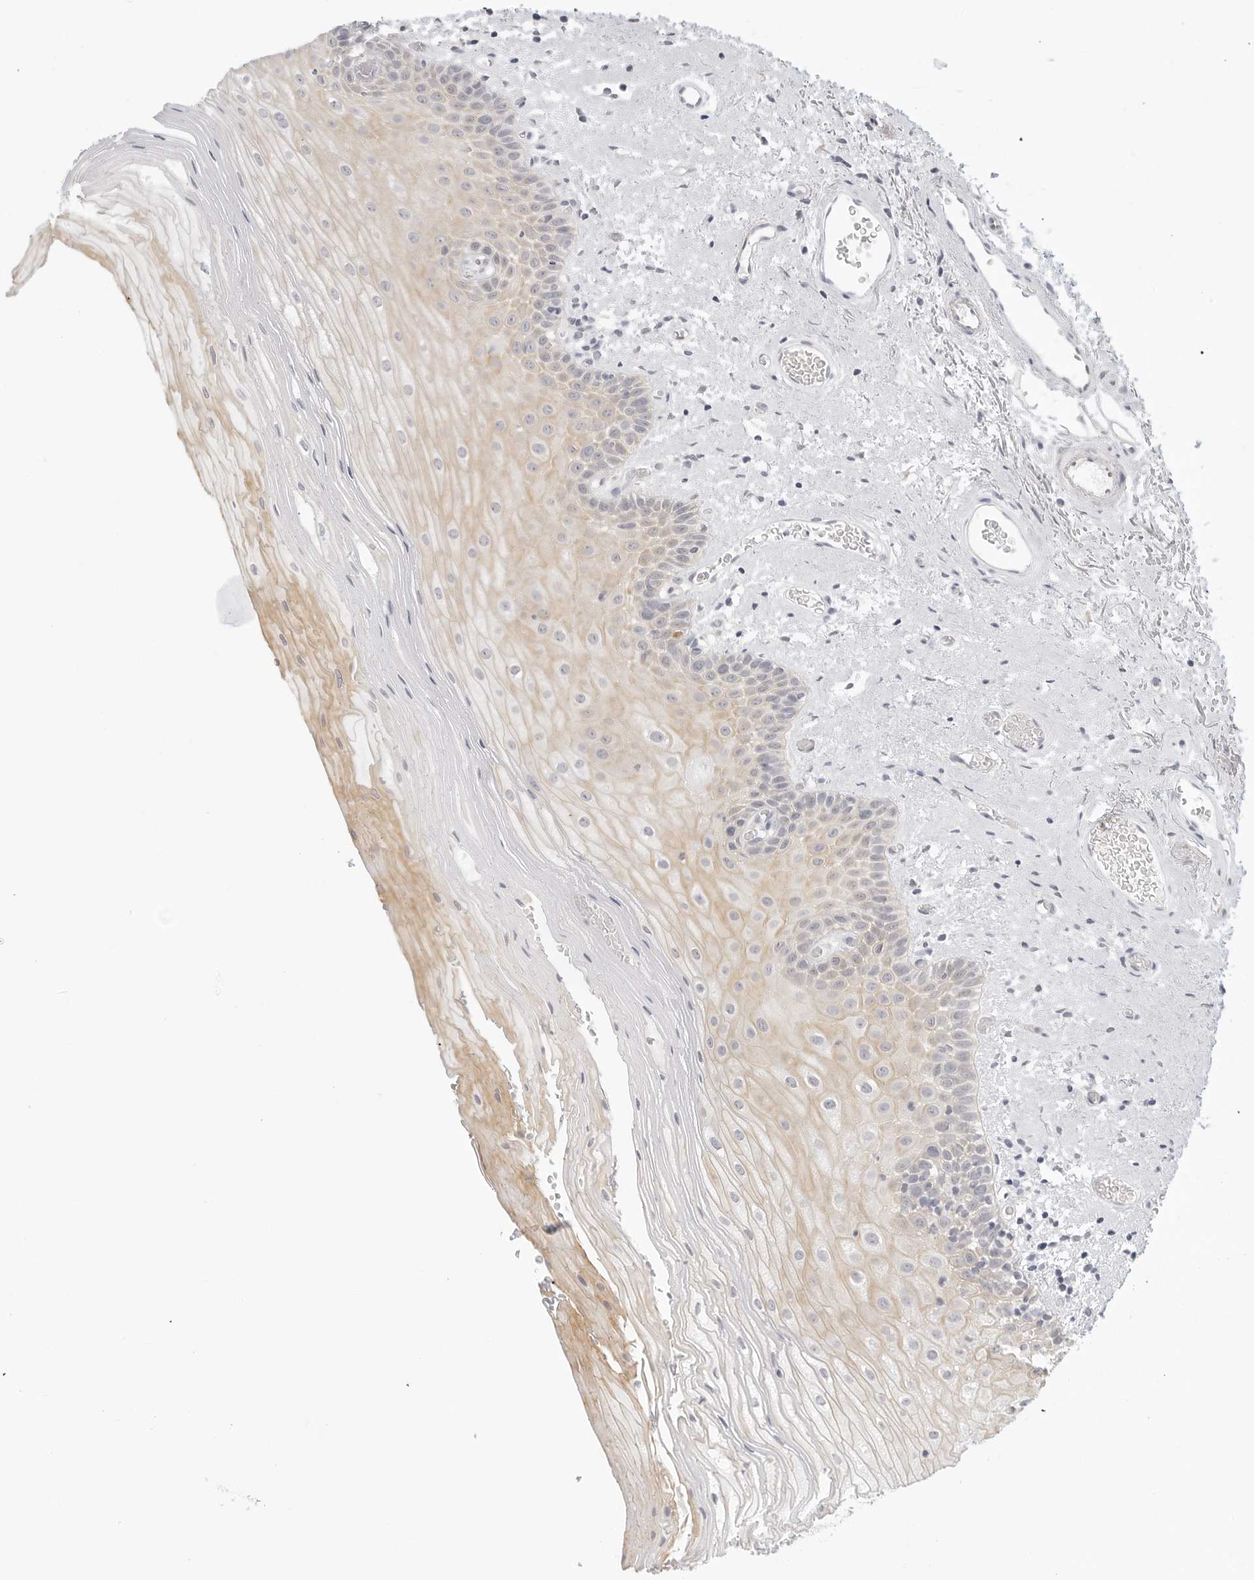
{"staining": {"intensity": "weak", "quantity": "25%-75%", "location": "cytoplasmic/membranous"}, "tissue": "oral mucosa", "cell_type": "Squamous epithelial cells", "image_type": "normal", "snomed": [{"axis": "morphology", "description": "Normal tissue, NOS"}, {"axis": "topography", "description": "Oral tissue"}], "caption": "The image exhibits staining of benign oral mucosa, revealing weak cytoplasmic/membranous protein expression (brown color) within squamous epithelial cells.", "gene": "HMGCS2", "patient": {"sex": "male", "age": 52}}